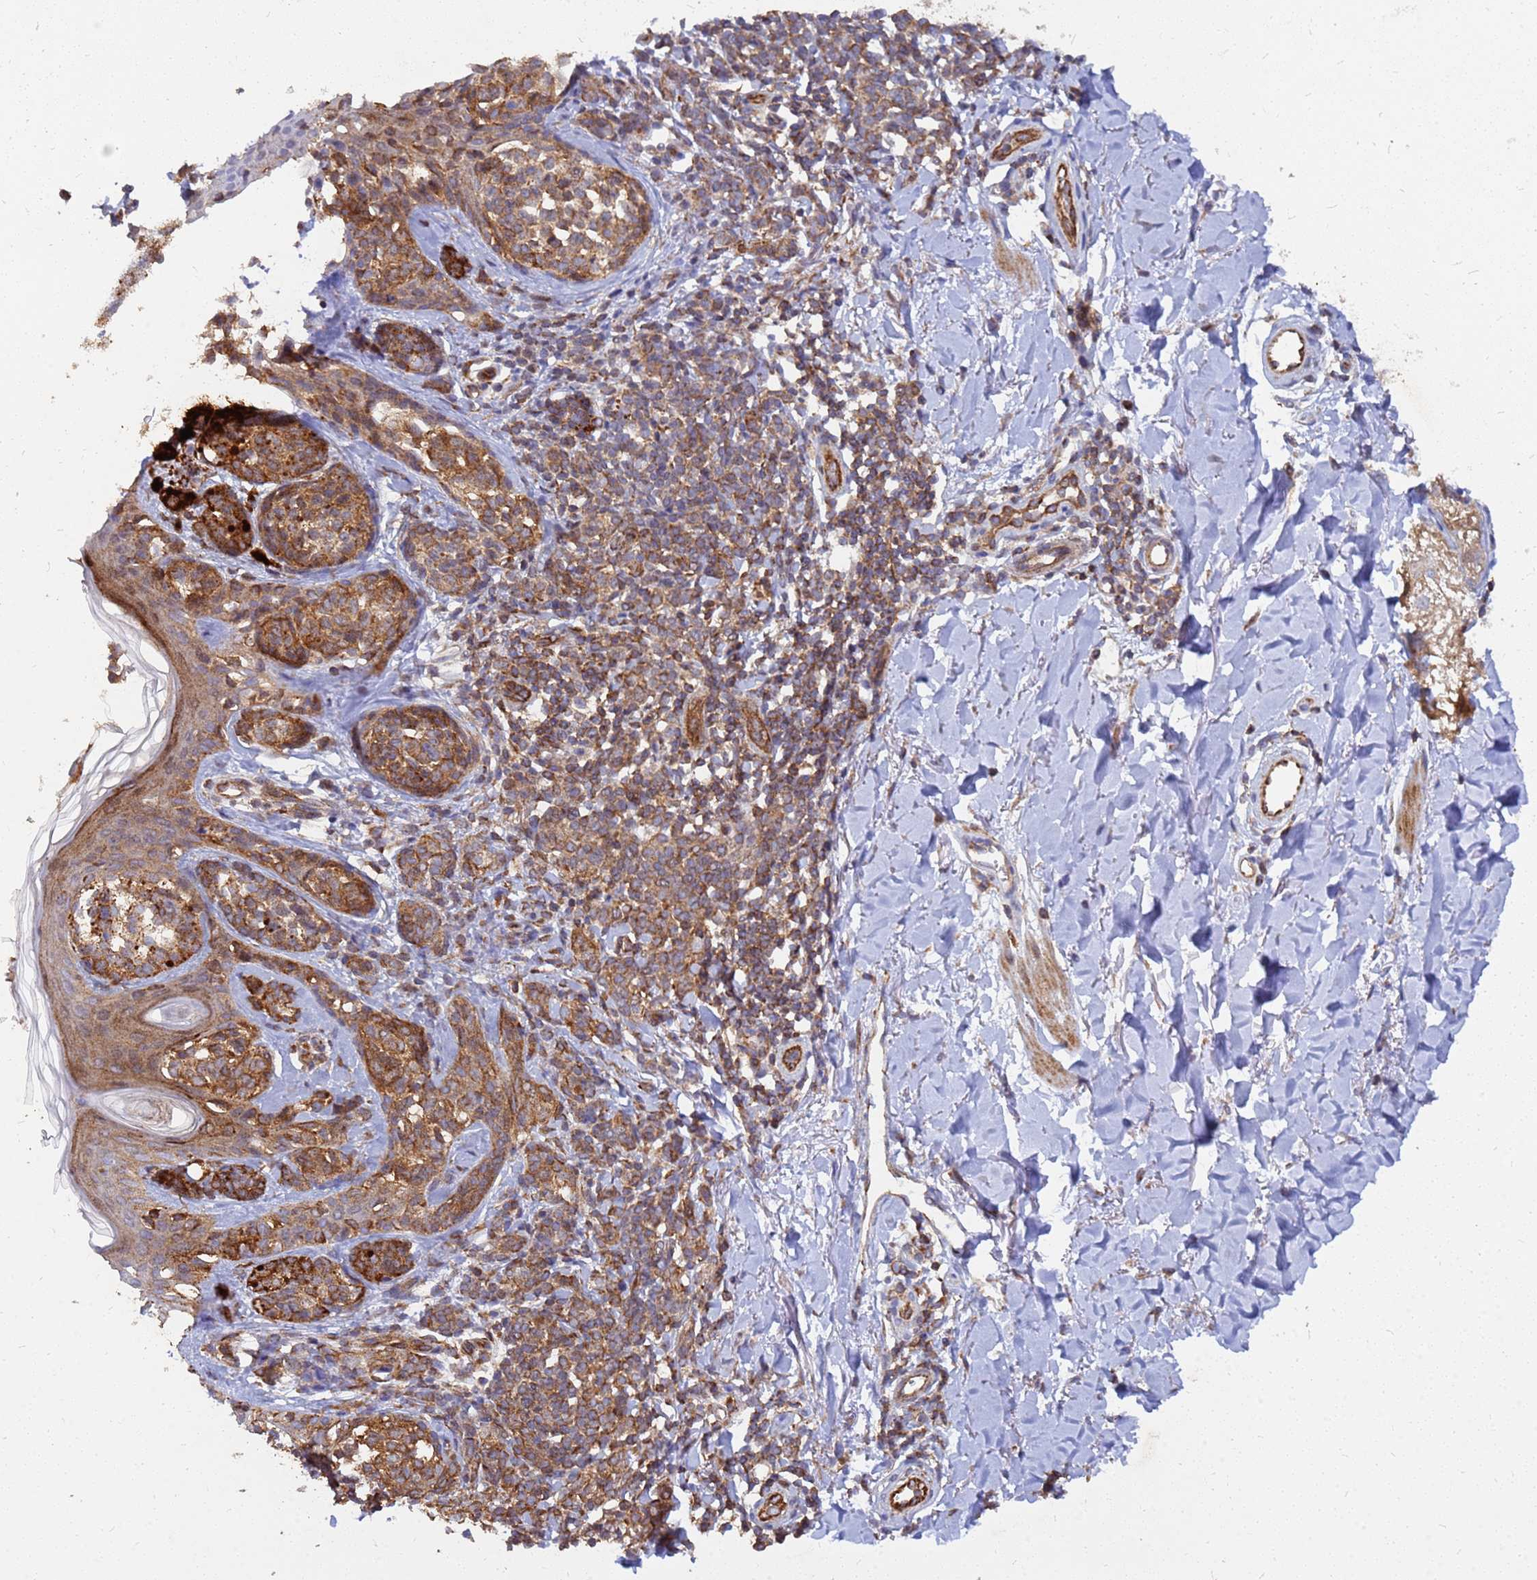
{"staining": {"intensity": "moderate", "quantity": ">75%", "location": "cytoplasmic/membranous"}, "tissue": "melanoma", "cell_type": "Tumor cells", "image_type": "cancer", "snomed": [{"axis": "morphology", "description": "Malignant melanoma, NOS"}, {"axis": "topography", "description": "Skin of upper extremity"}], "caption": "This histopathology image reveals IHC staining of human melanoma, with medium moderate cytoplasmic/membranous positivity in approximately >75% of tumor cells.", "gene": "CDC34", "patient": {"sex": "male", "age": 40}}